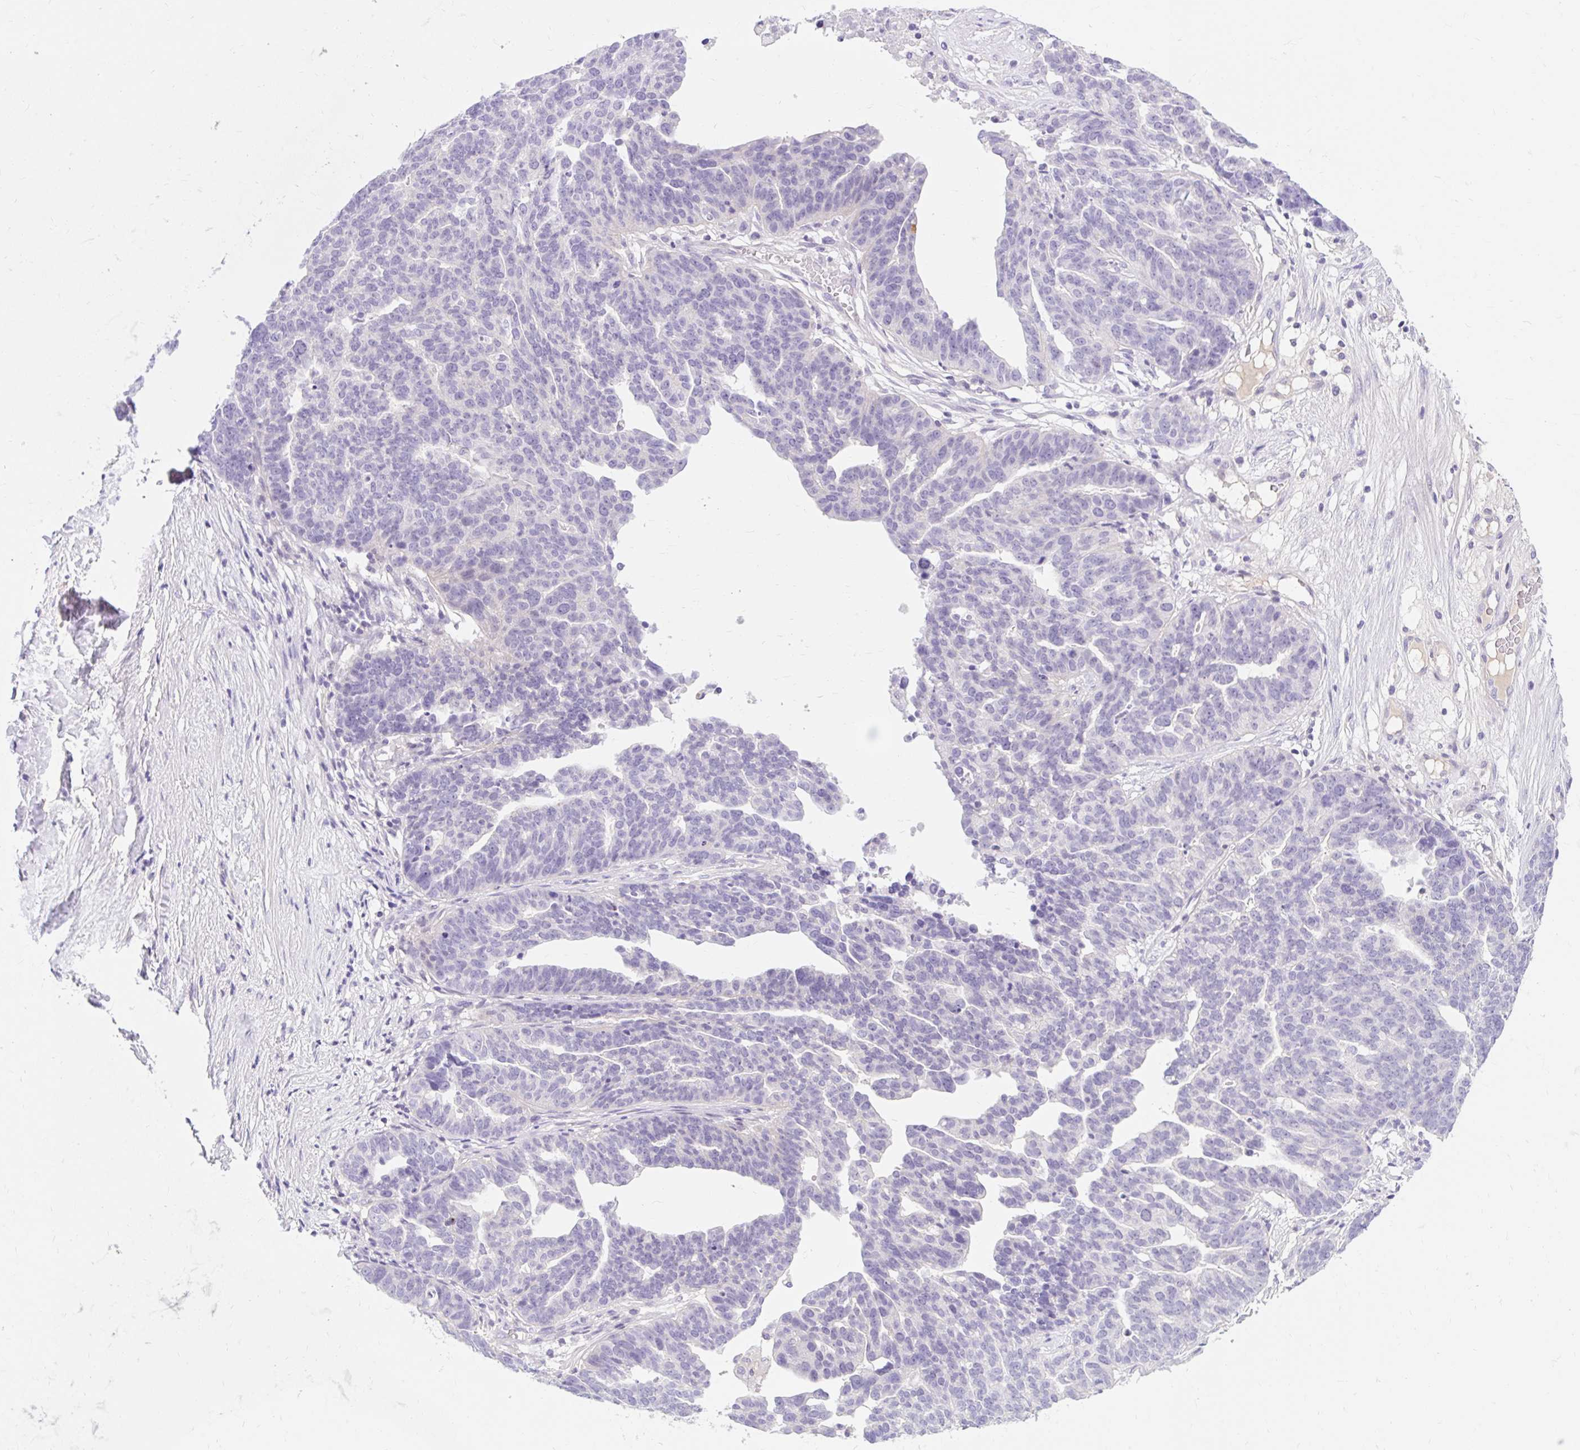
{"staining": {"intensity": "negative", "quantity": "none", "location": "none"}, "tissue": "ovarian cancer", "cell_type": "Tumor cells", "image_type": "cancer", "snomed": [{"axis": "morphology", "description": "Cystadenocarcinoma, serous, NOS"}, {"axis": "topography", "description": "Ovary"}], "caption": "The micrograph shows no significant expression in tumor cells of ovarian cancer.", "gene": "SLC28A1", "patient": {"sex": "female", "age": 59}}